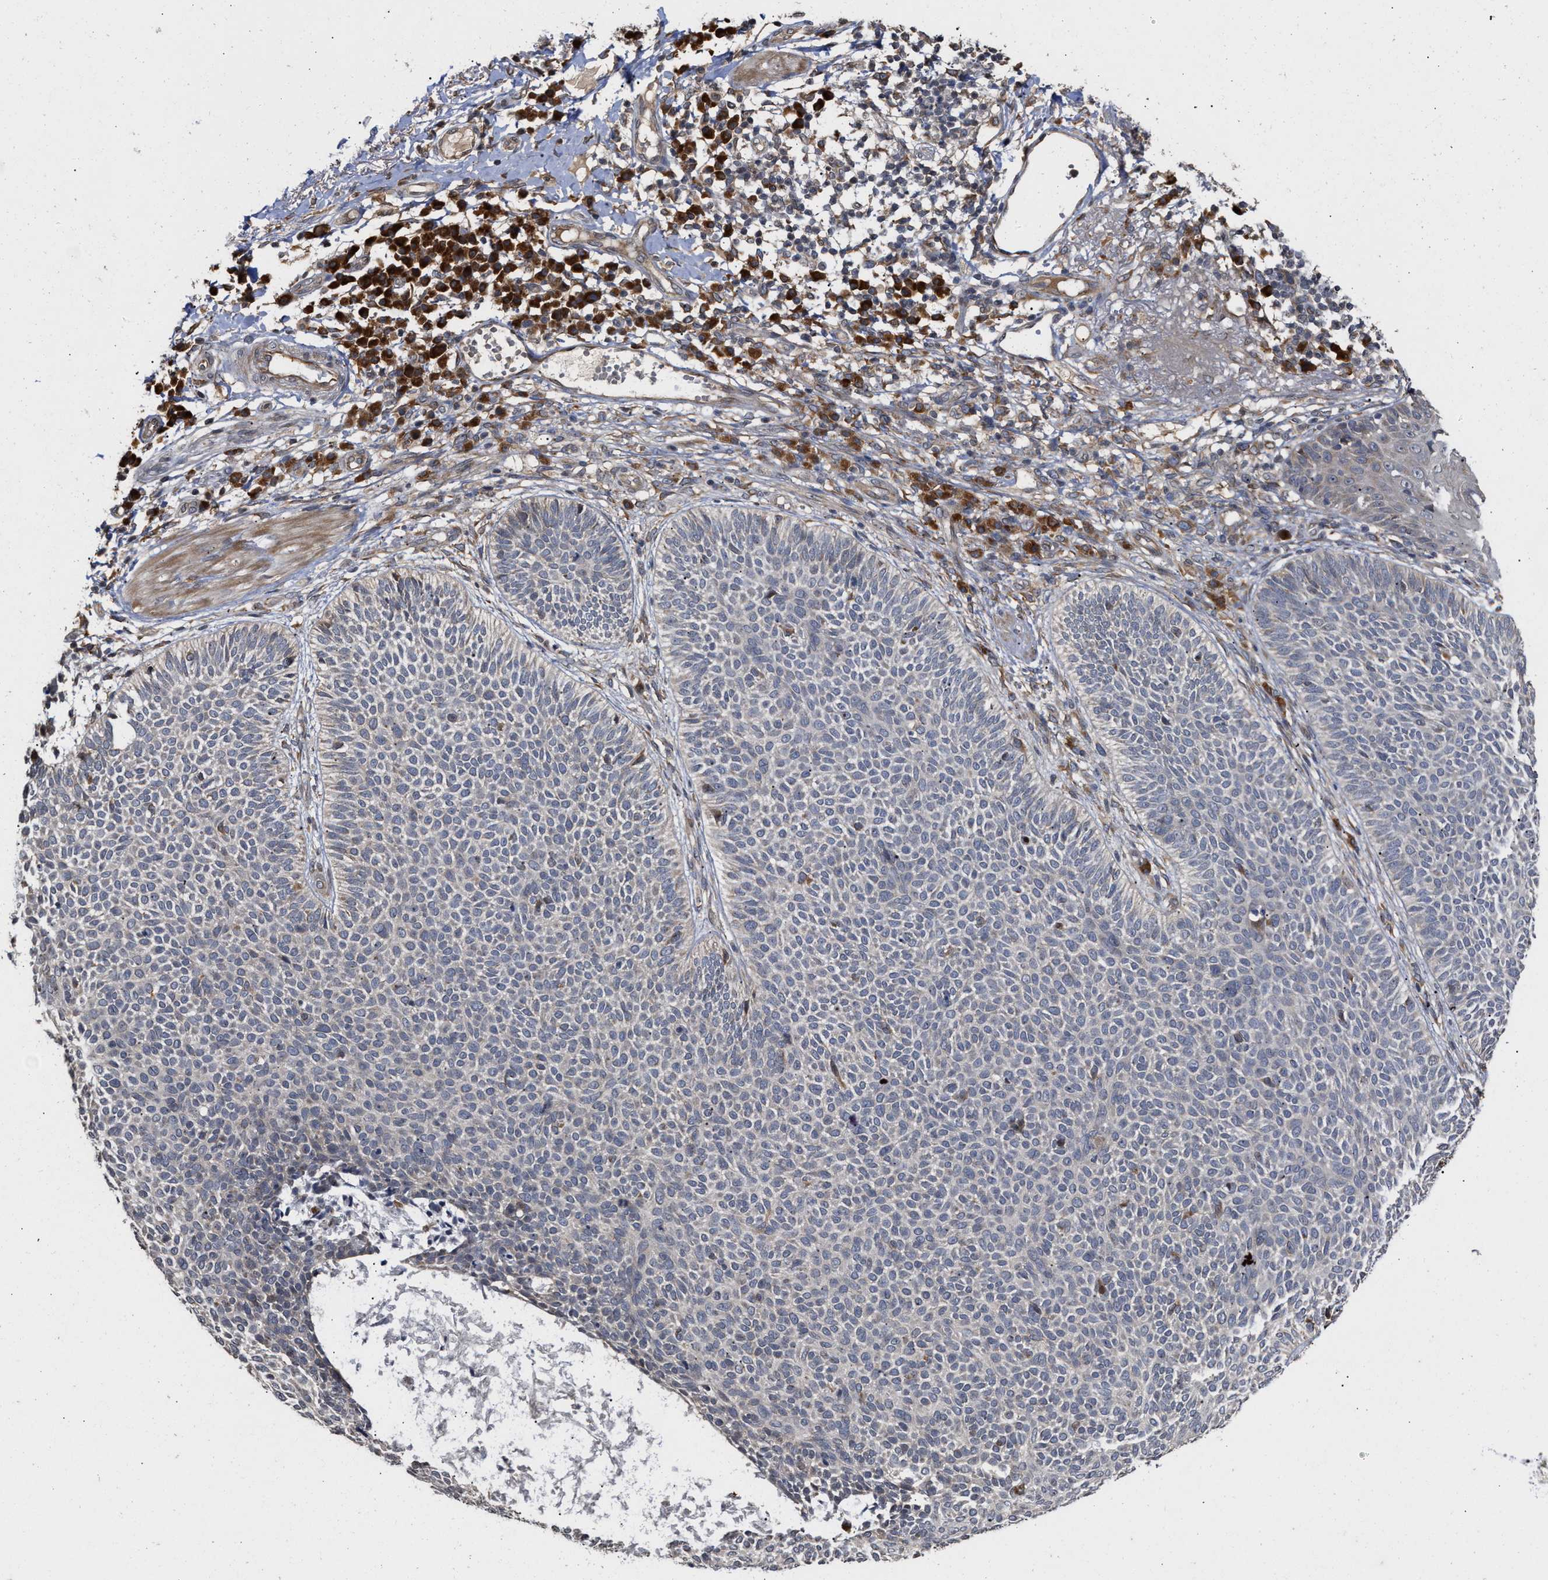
{"staining": {"intensity": "negative", "quantity": "none", "location": "none"}, "tissue": "skin cancer", "cell_type": "Tumor cells", "image_type": "cancer", "snomed": [{"axis": "morphology", "description": "Normal tissue, NOS"}, {"axis": "morphology", "description": "Basal cell carcinoma"}, {"axis": "topography", "description": "Skin"}], "caption": "DAB immunohistochemical staining of skin basal cell carcinoma exhibits no significant positivity in tumor cells. (DAB (3,3'-diaminobenzidine) IHC visualized using brightfield microscopy, high magnification).", "gene": "SAR1A", "patient": {"sex": "male", "age": 52}}